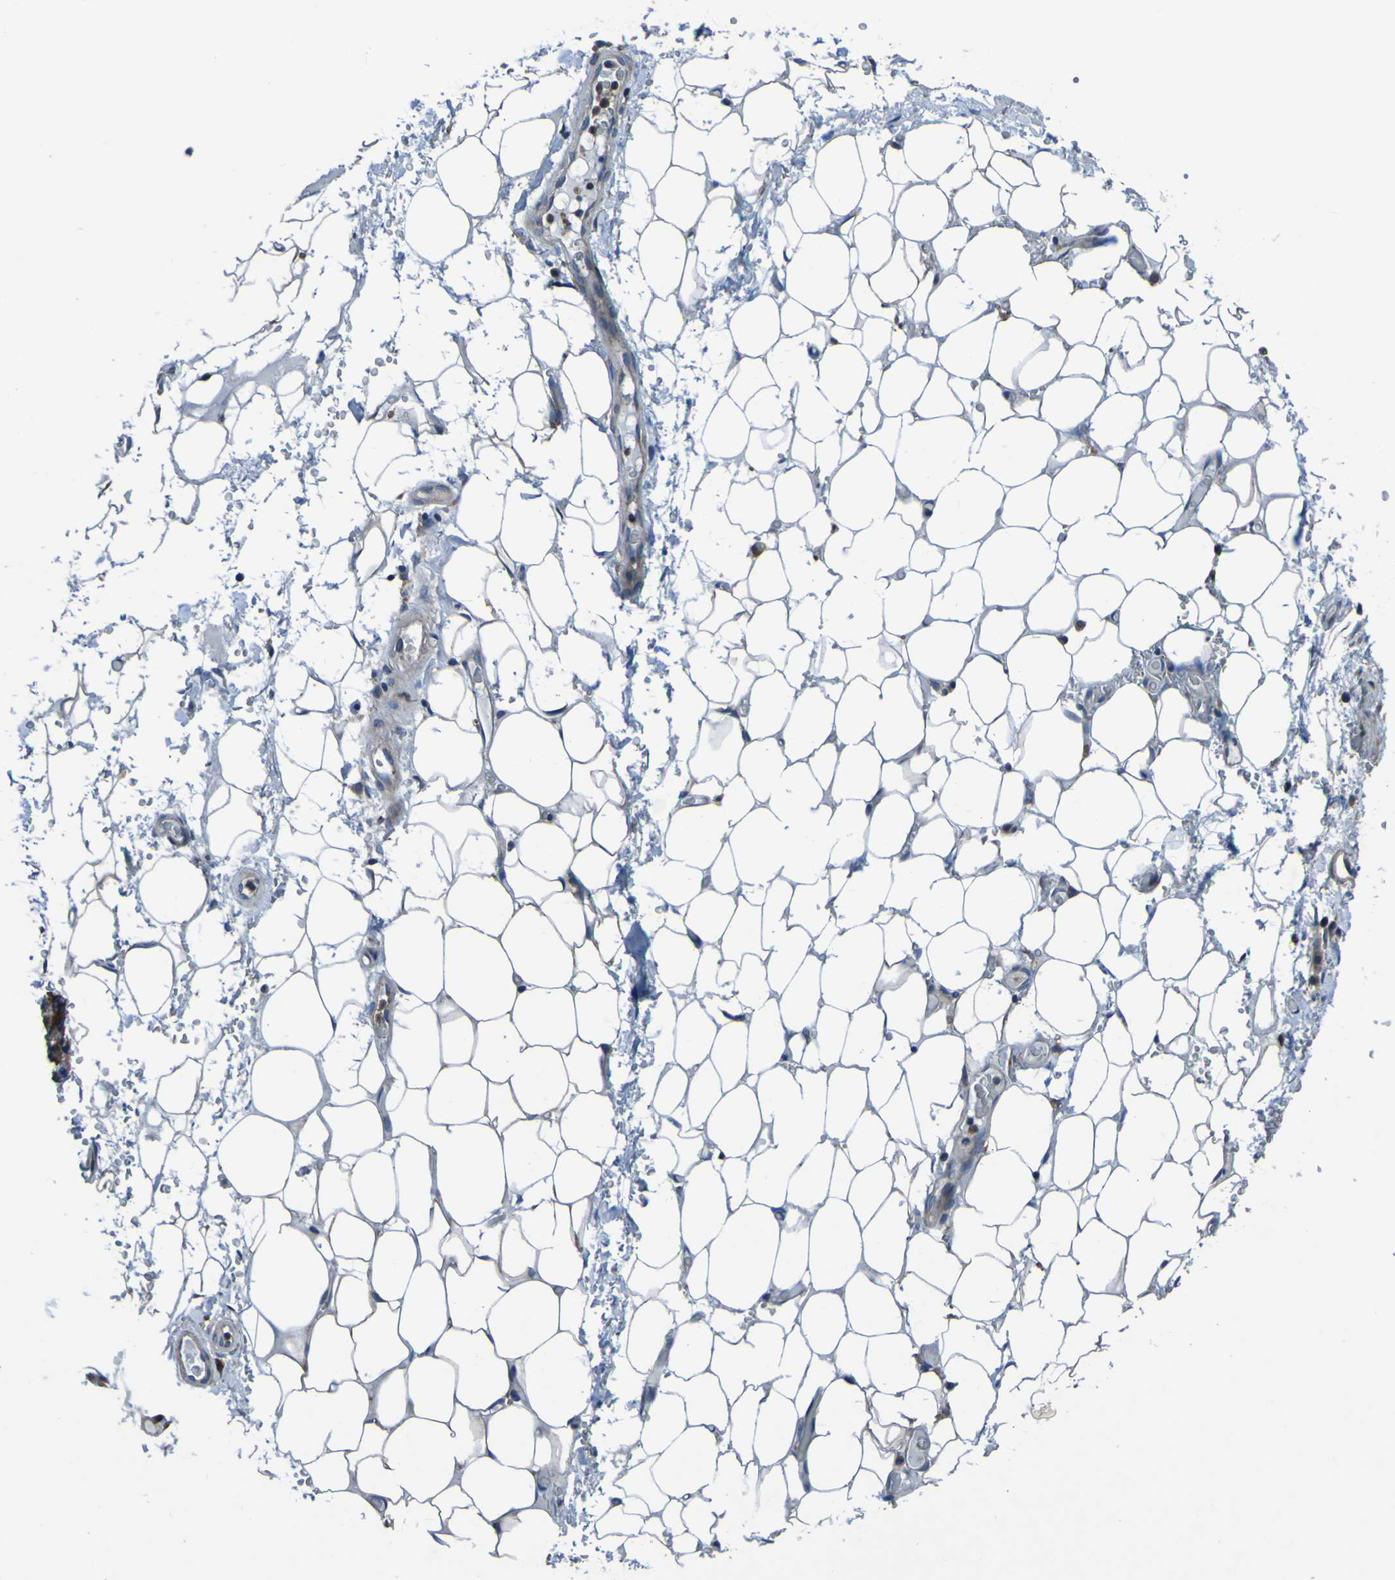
{"staining": {"intensity": "weak", "quantity": ">75%", "location": "cytoplasmic/membranous"}, "tissue": "adipose tissue", "cell_type": "Adipocytes", "image_type": "normal", "snomed": [{"axis": "morphology", "description": "Normal tissue, NOS"}, {"axis": "morphology", "description": "Adenocarcinoma, NOS"}, {"axis": "topography", "description": "Esophagus"}], "caption": "A micrograph of human adipose tissue stained for a protein demonstrates weak cytoplasmic/membranous brown staining in adipocytes. Using DAB (brown) and hematoxylin (blue) stains, captured at high magnification using brightfield microscopy.", "gene": "RAB5B", "patient": {"sex": "male", "age": 62}}